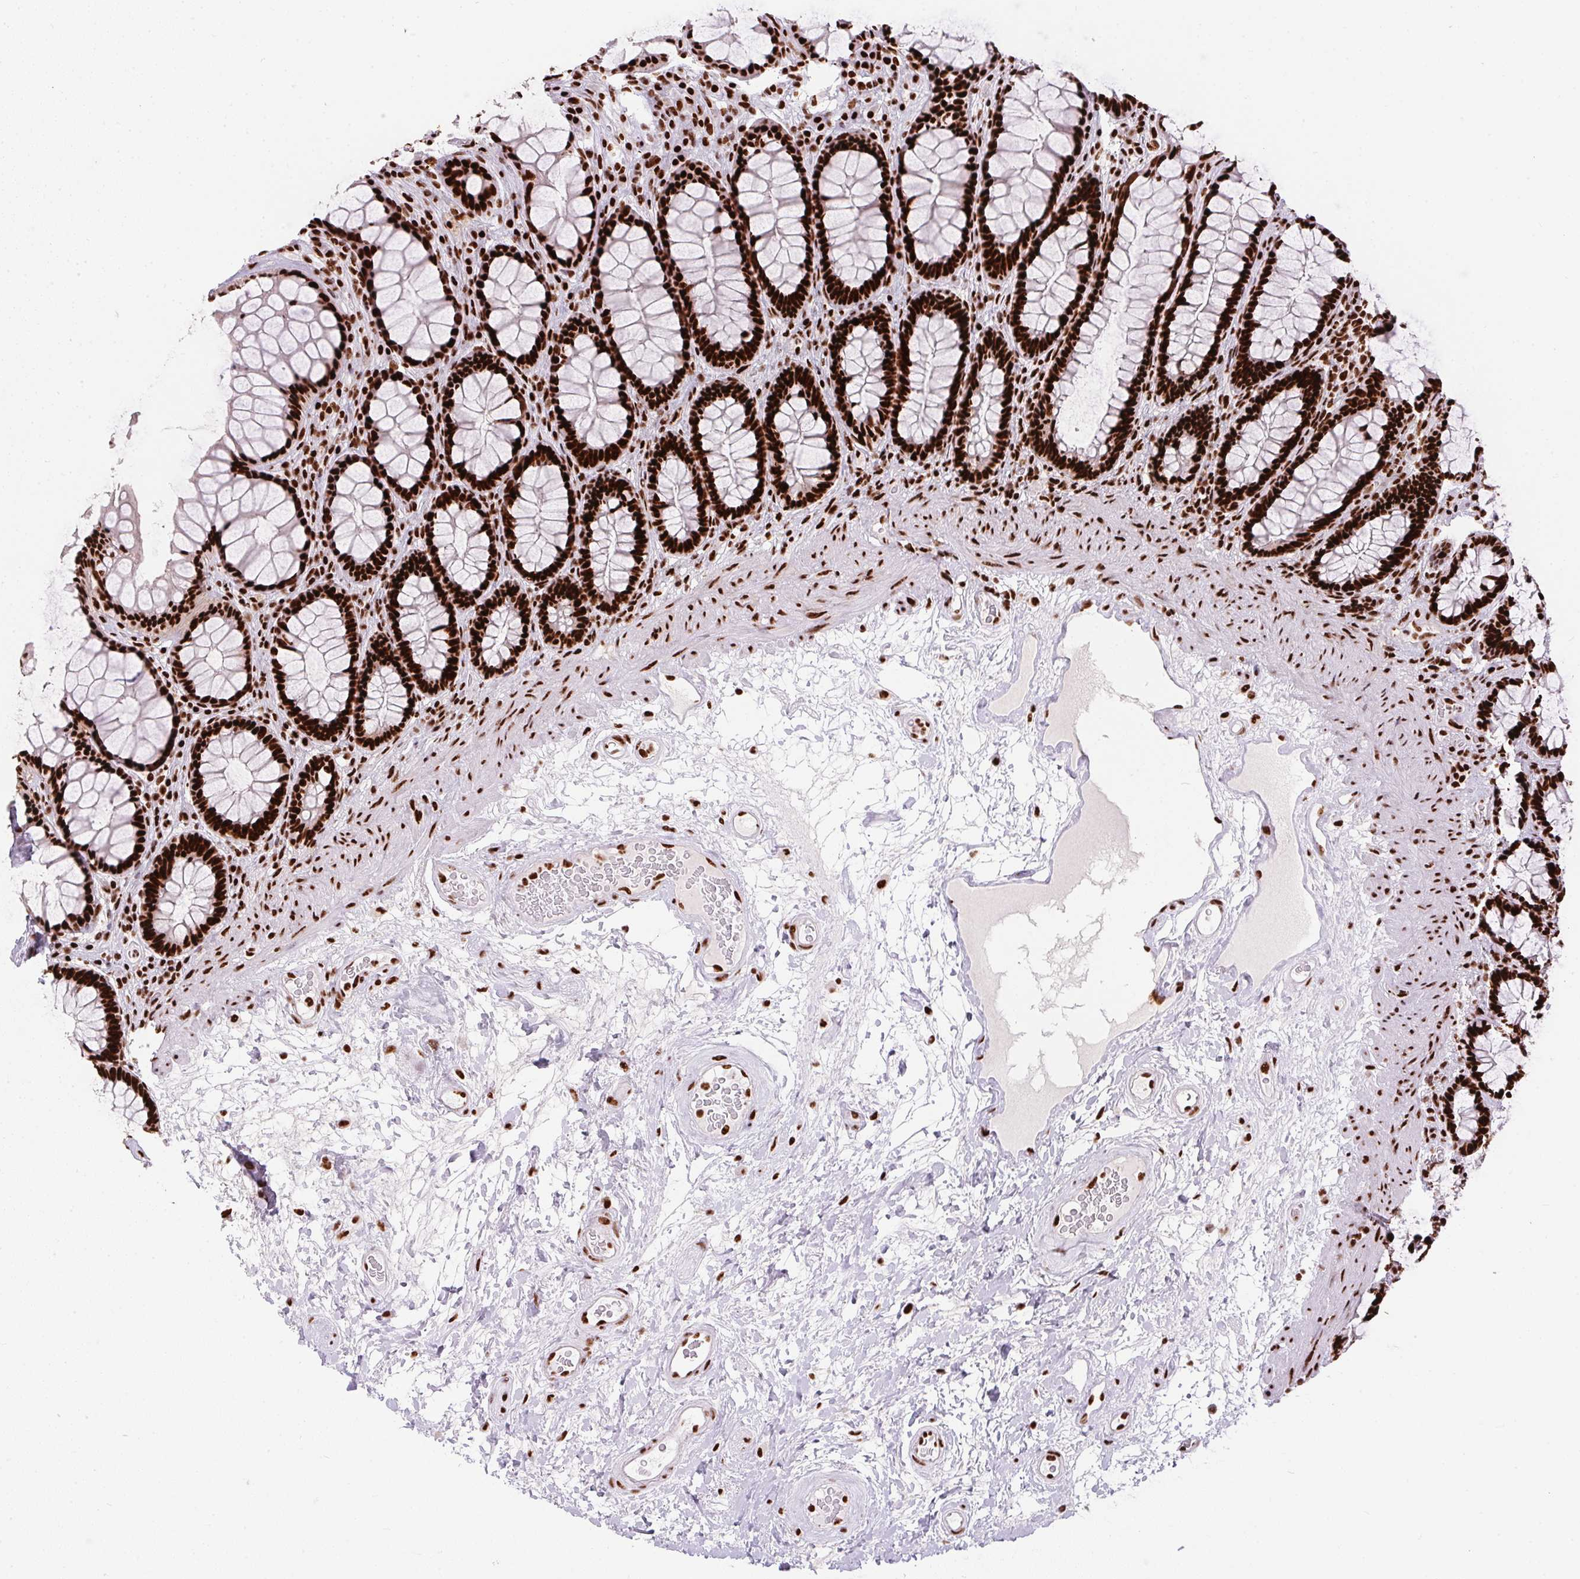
{"staining": {"intensity": "strong", "quantity": ">75%", "location": "nuclear"}, "tissue": "rectum", "cell_type": "Glandular cells", "image_type": "normal", "snomed": [{"axis": "morphology", "description": "Normal tissue, NOS"}, {"axis": "topography", "description": "Rectum"}], "caption": "Immunohistochemical staining of normal human rectum displays strong nuclear protein expression in approximately >75% of glandular cells.", "gene": "PAGE3", "patient": {"sex": "male", "age": 72}}